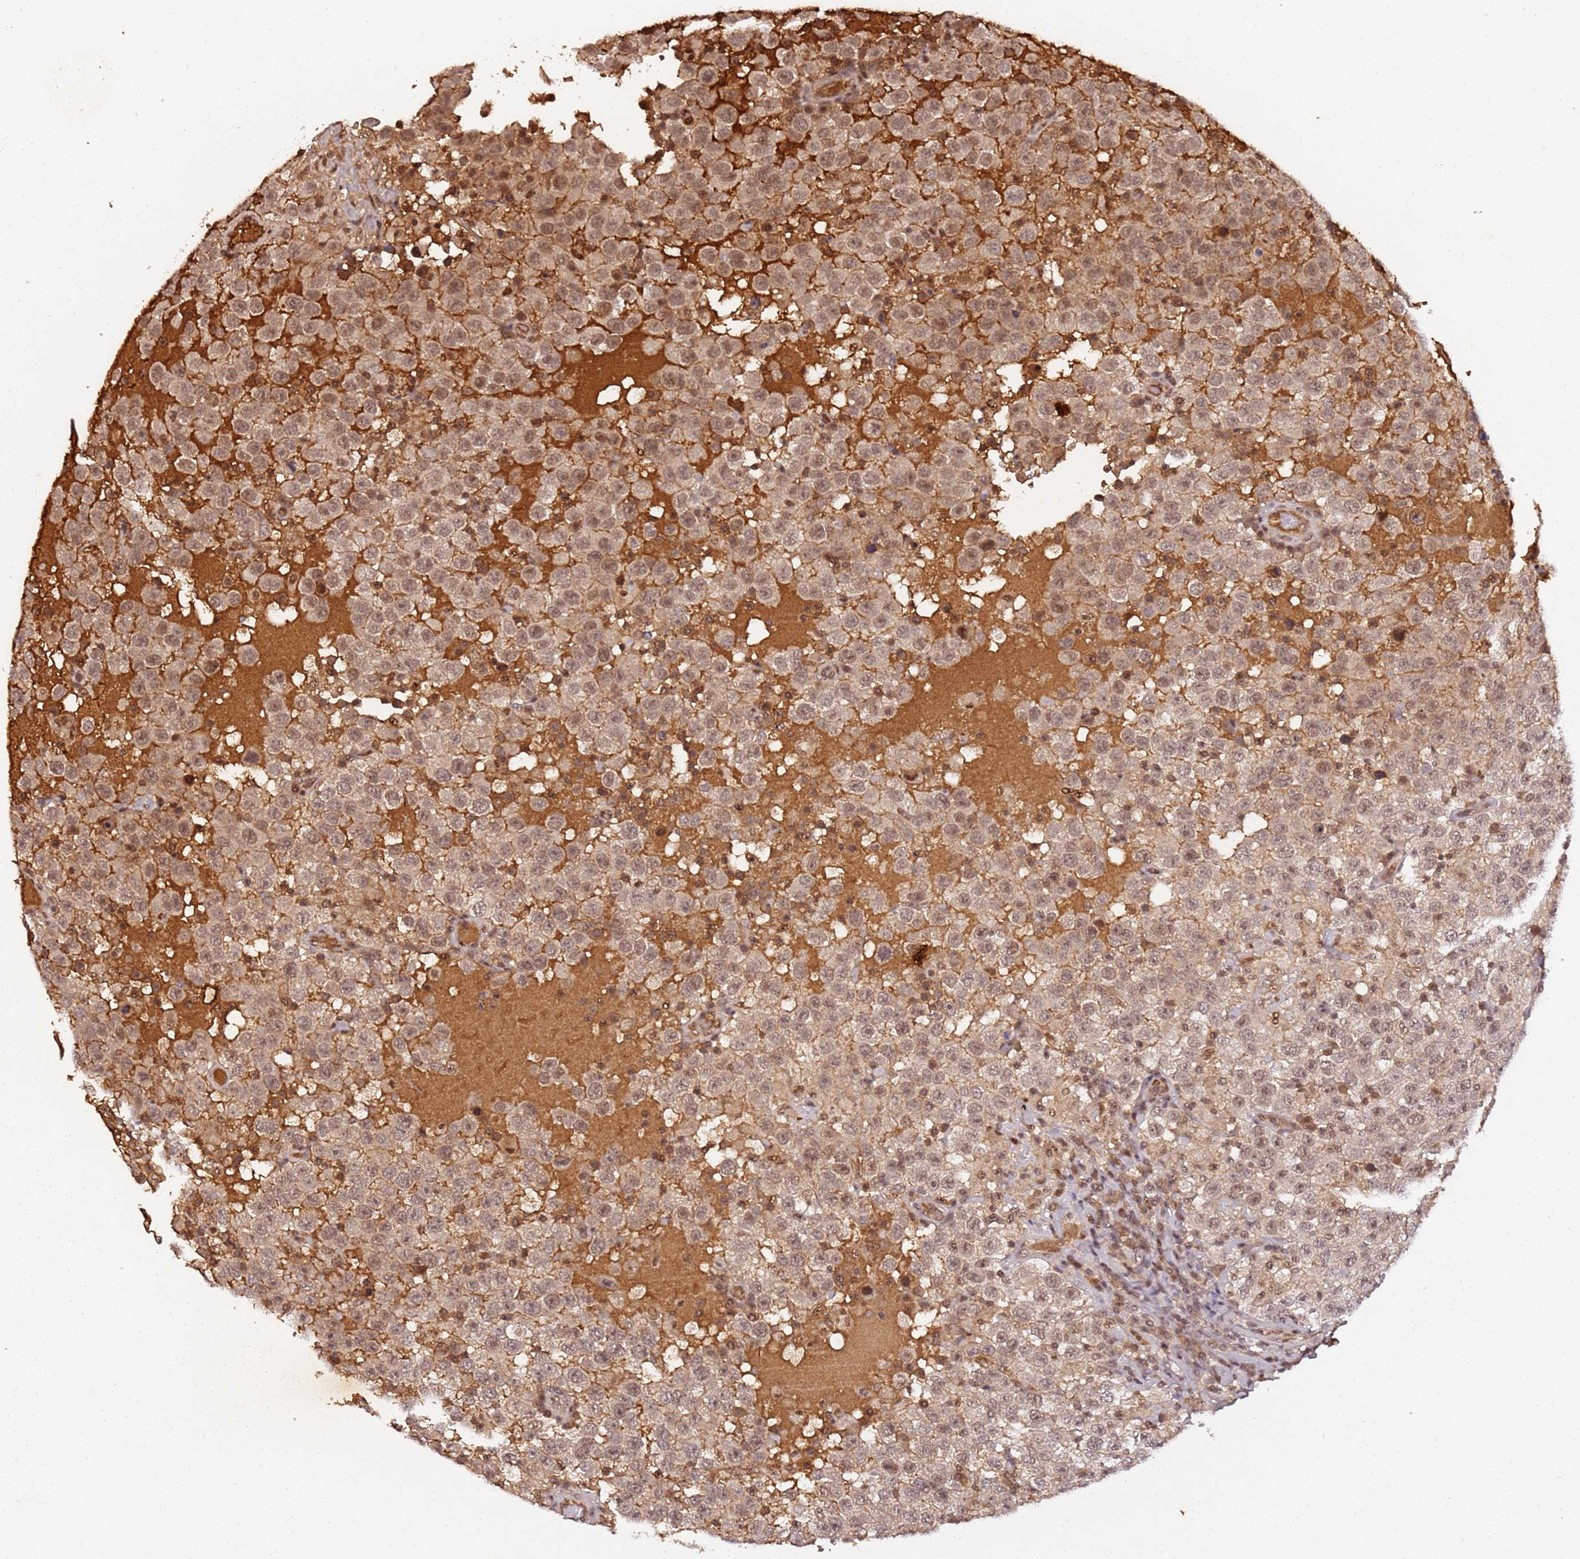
{"staining": {"intensity": "weak", "quantity": "25%-75%", "location": "nuclear"}, "tissue": "testis cancer", "cell_type": "Tumor cells", "image_type": "cancer", "snomed": [{"axis": "morphology", "description": "Seminoma, NOS"}, {"axis": "topography", "description": "Testis"}], "caption": "This photomicrograph demonstrates immunohistochemistry (IHC) staining of testis cancer, with low weak nuclear expression in approximately 25%-75% of tumor cells.", "gene": "COL1A2", "patient": {"sex": "male", "age": 41}}